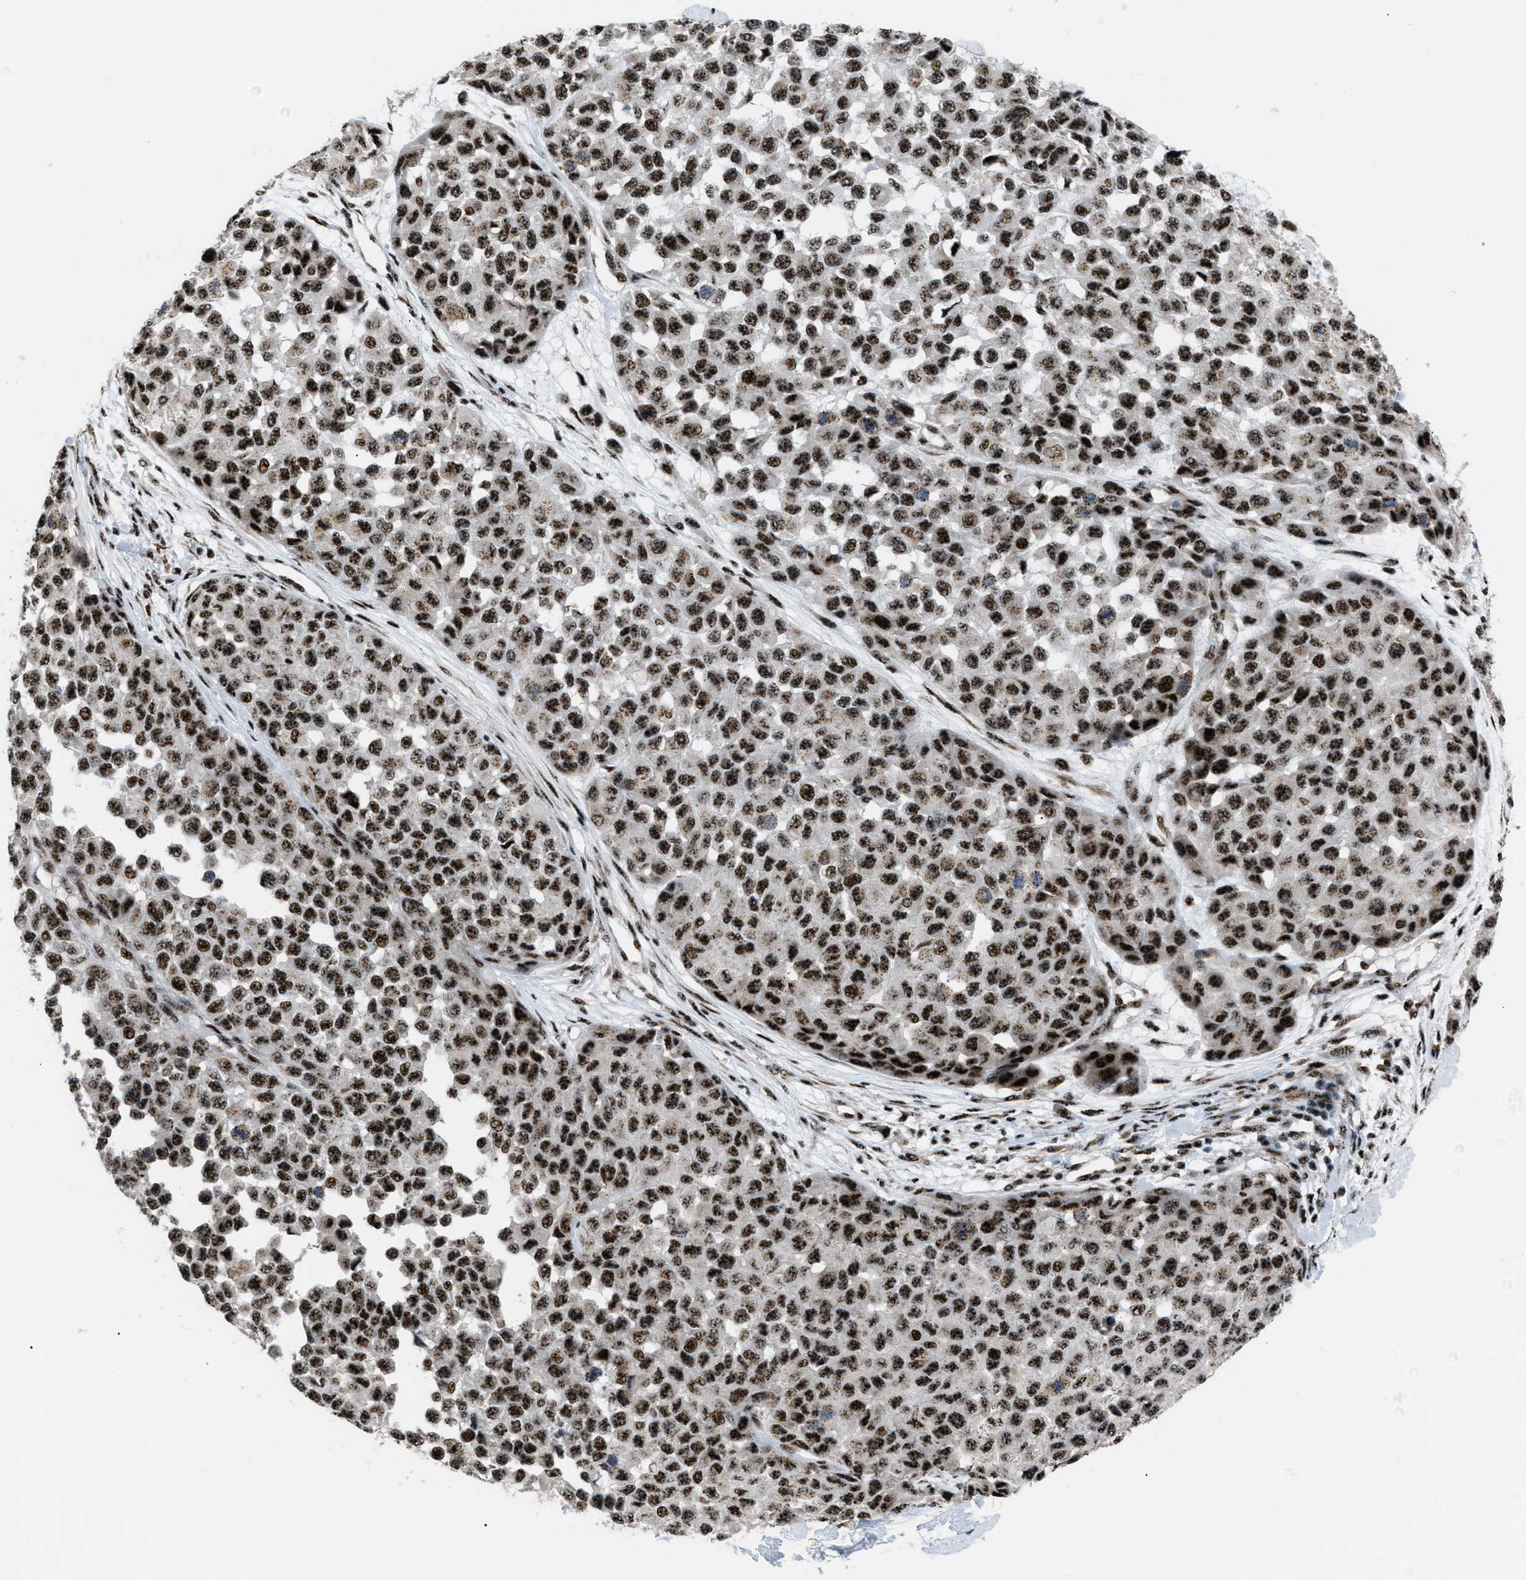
{"staining": {"intensity": "strong", "quantity": ">75%", "location": "nuclear"}, "tissue": "melanoma", "cell_type": "Tumor cells", "image_type": "cancer", "snomed": [{"axis": "morphology", "description": "Normal tissue, NOS"}, {"axis": "morphology", "description": "Malignant melanoma, NOS"}, {"axis": "topography", "description": "Skin"}], "caption": "A micrograph showing strong nuclear expression in approximately >75% of tumor cells in malignant melanoma, as visualized by brown immunohistochemical staining.", "gene": "CDR2", "patient": {"sex": "male", "age": 62}}